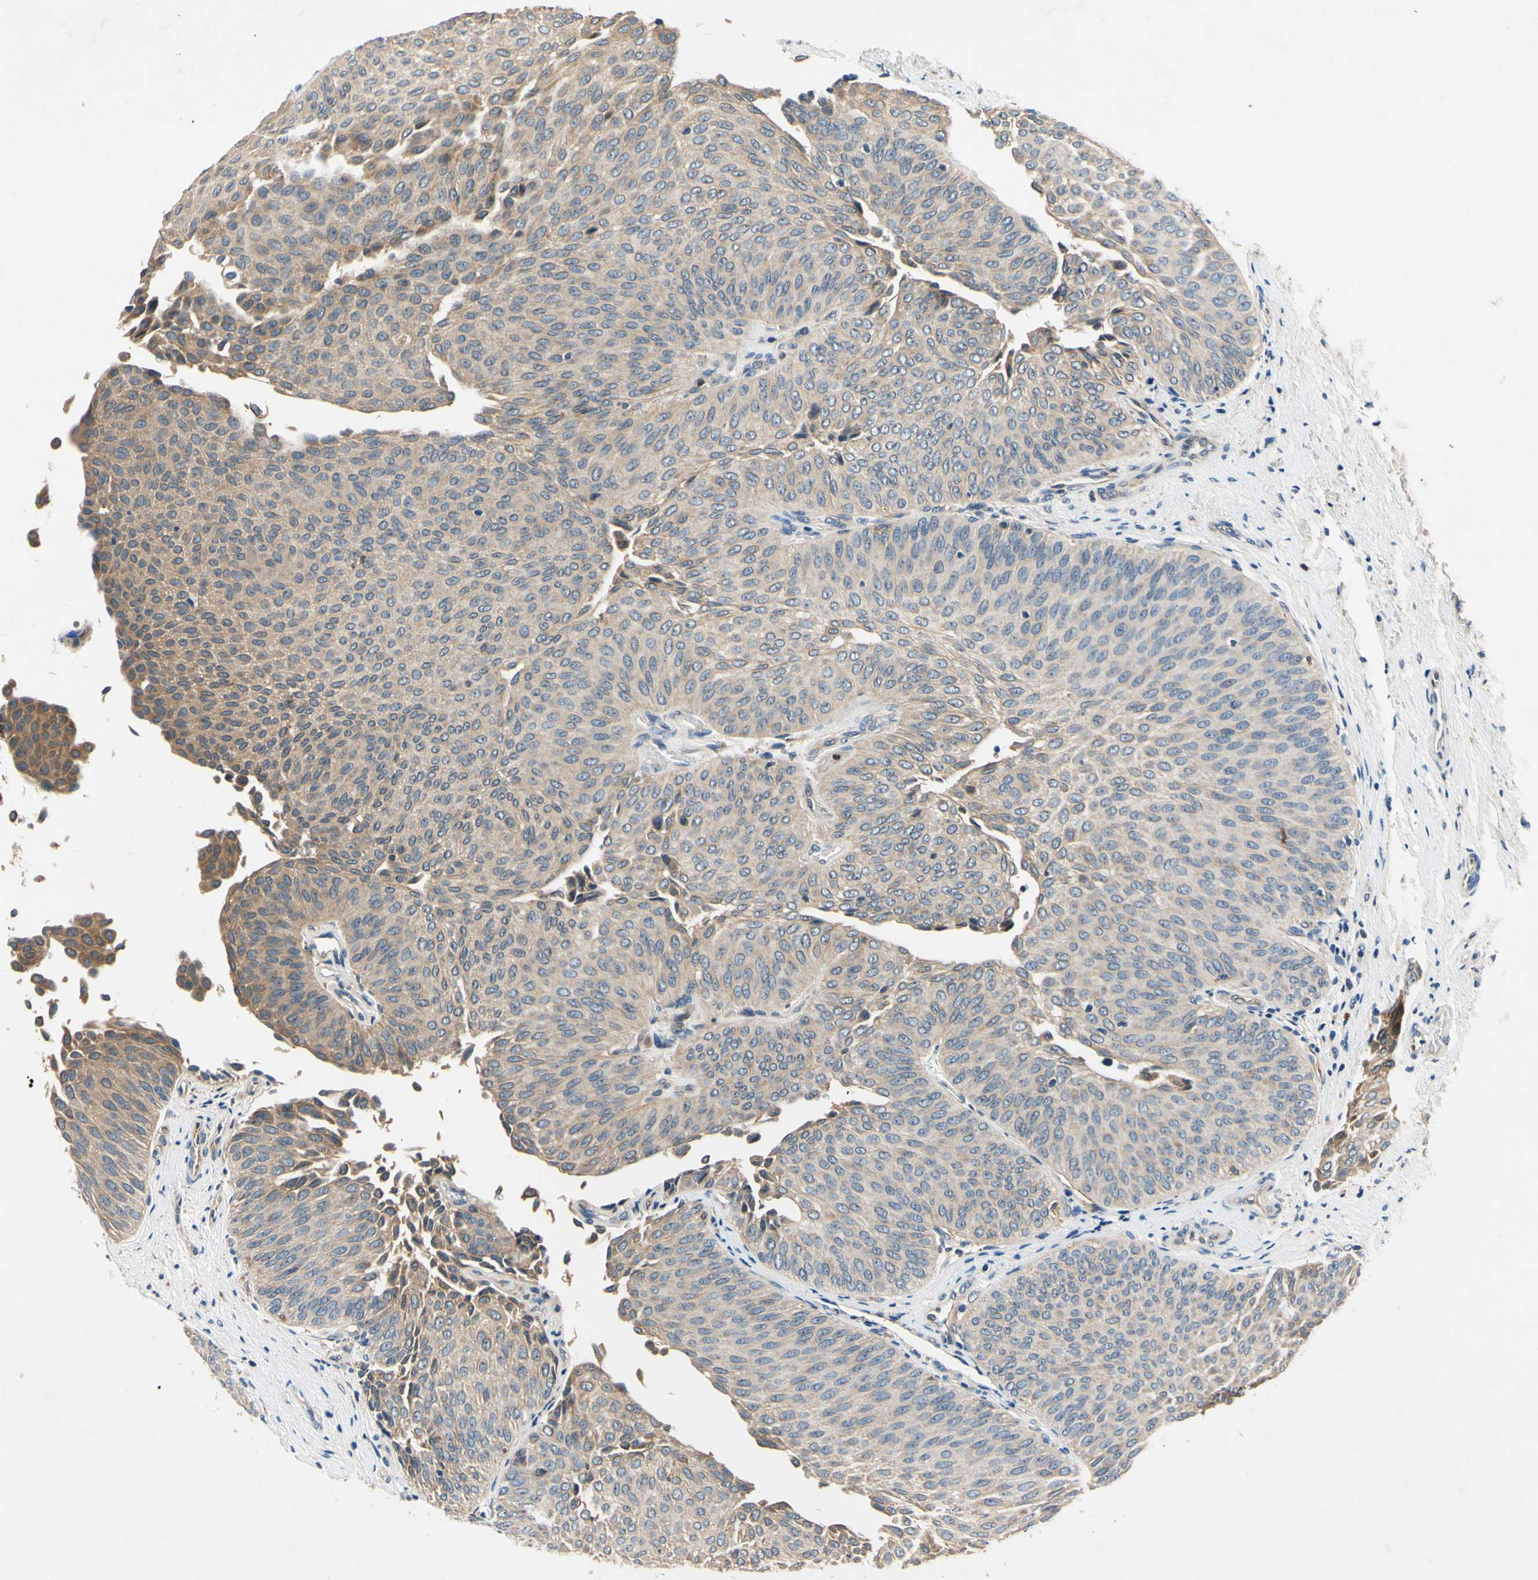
{"staining": {"intensity": "moderate", "quantity": "<25%", "location": "cytoplasmic/membranous"}, "tissue": "urothelial cancer", "cell_type": "Tumor cells", "image_type": "cancer", "snomed": [{"axis": "morphology", "description": "Urothelial carcinoma, Low grade"}, {"axis": "topography", "description": "Urinary bladder"}], "caption": "The immunohistochemical stain labels moderate cytoplasmic/membranous positivity in tumor cells of low-grade urothelial carcinoma tissue.", "gene": "PLA2G4A", "patient": {"sex": "female", "age": 60}}